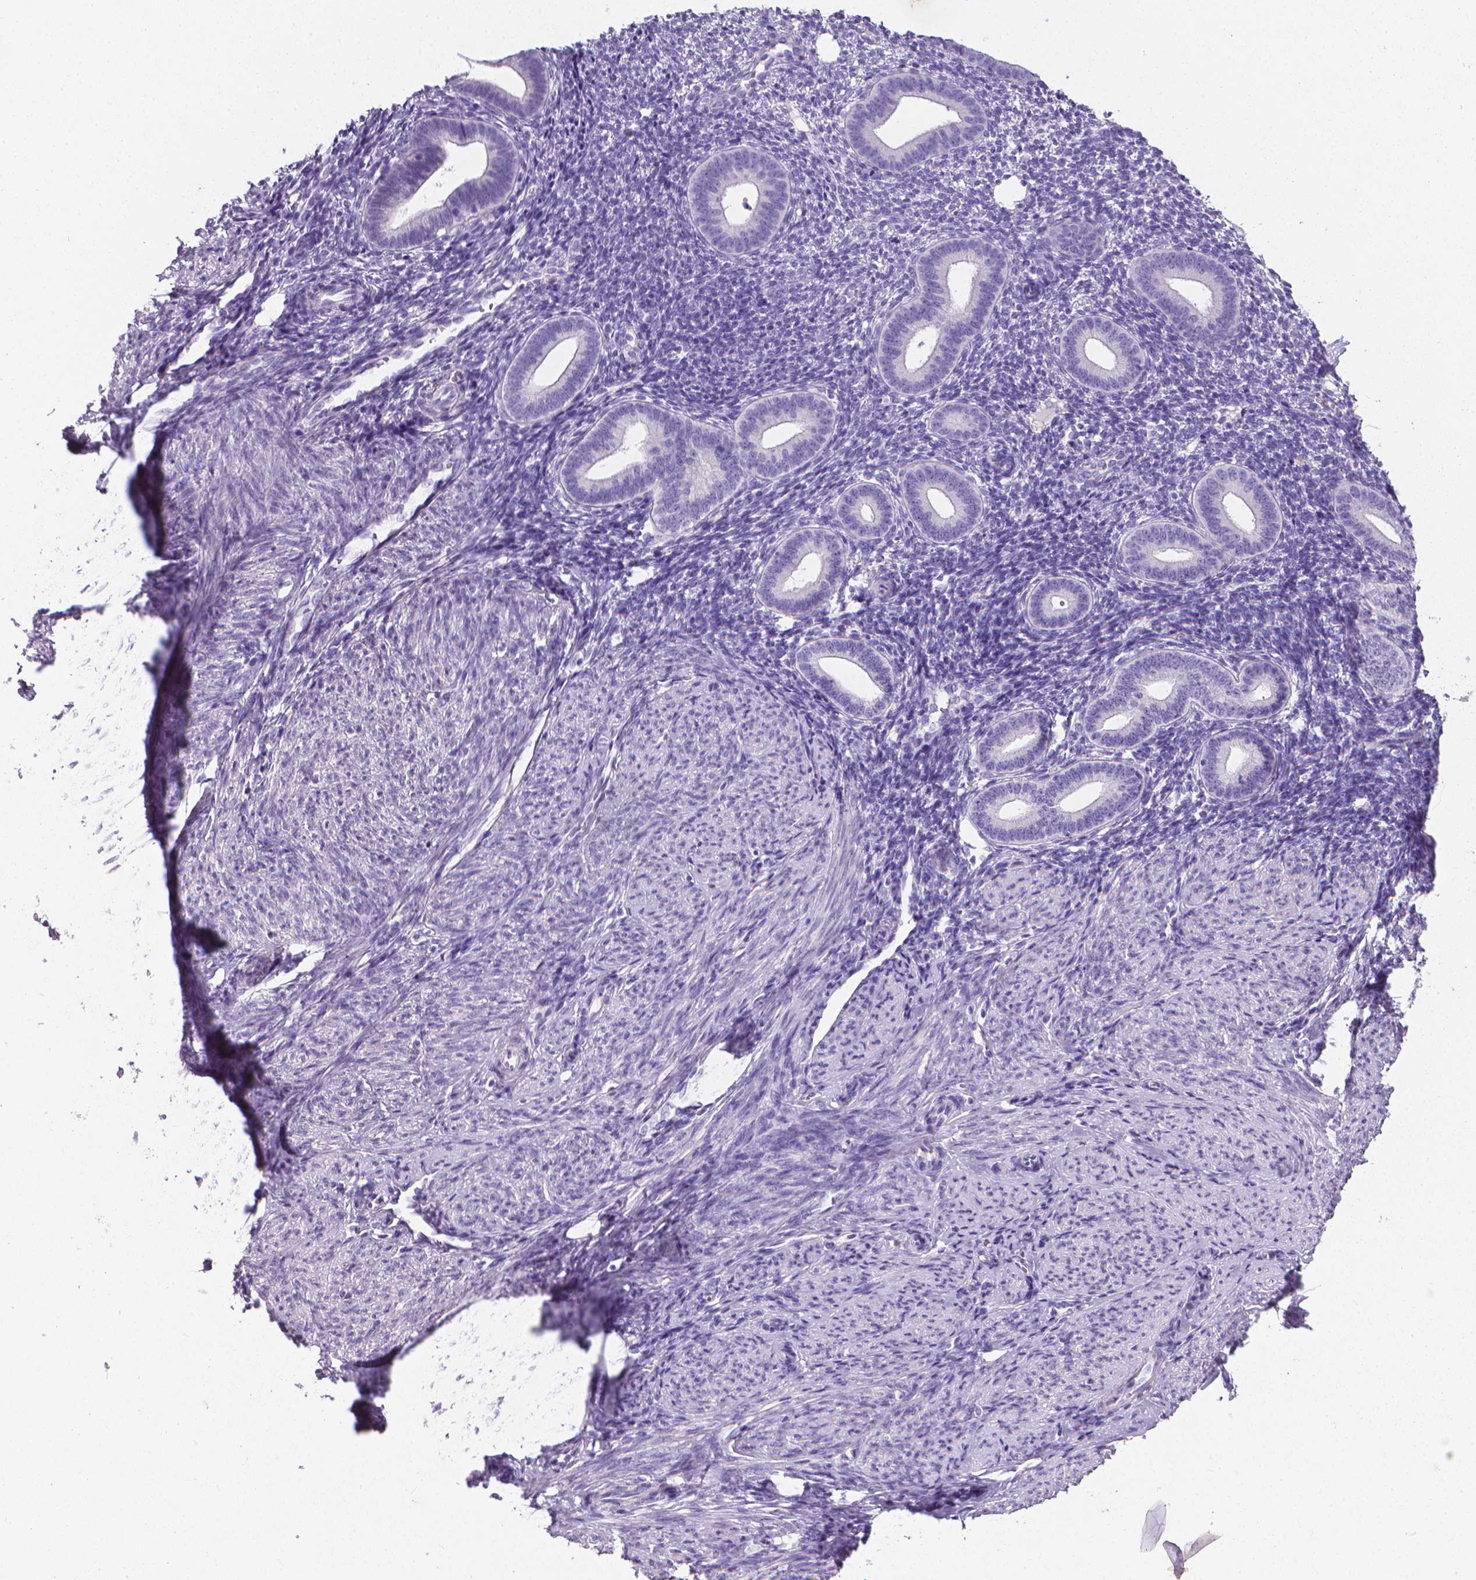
{"staining": {"intensity": "negative", "quantity": "none", "location": "none"}, "tissue": "endometrium", "cell_type": "Cells in endometrial stroma", "image_type": "normal", "snomed": [{"axis": "morphology", "description": "Normal tissue, NOS"}, {"axis": "topography", "description": "Endometrium"}], "caption": "Immunohistochemistry of normal endometrium displays no staining in cells in endometrial stroma.", "gene": "XPNPEP2", "patient": {"sex": "female", "age": 40}}